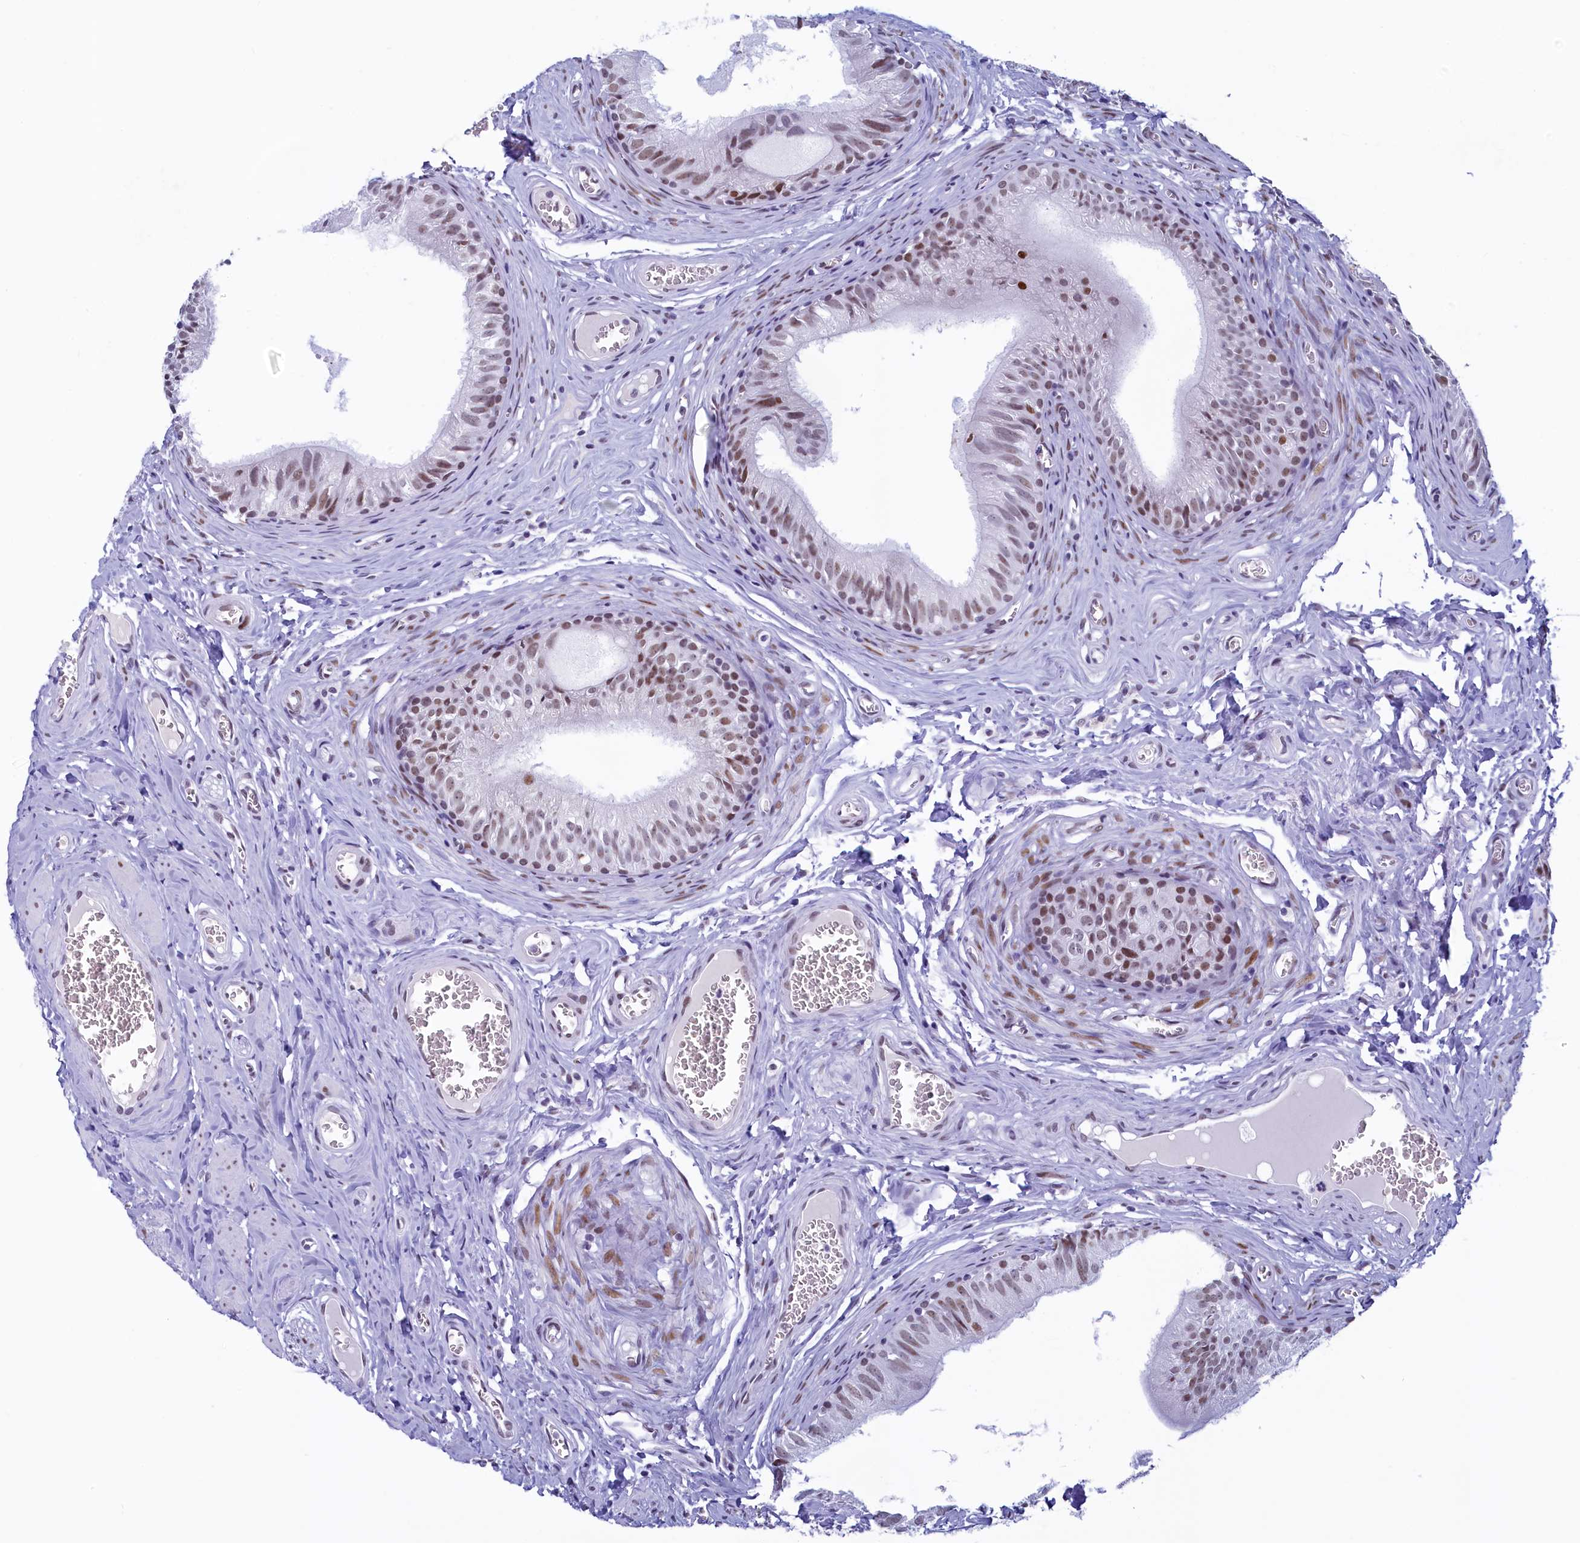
{"staining": {"intensity": "moderate", "quantity": ">75%", "location": "nuclear"}, "tissue": "epididymis", "cell_type": "Glandular cells", "image_type": "normal", "snomed": [{"axis": "morphology", "description": "Normal tissue, NOS"}, {"axis": "topography", "description": "Epididymis"}], "caption": "Normal epididymis displays moderate nuclear positivity in approximately >75% of glandular cells (DAB (3,3'-diaminobenzidine) IHC, brown staining for protein, blue staining for nuclei)..", "gene": "SUGP2", "patient": {"sex": "male", "age": 42}}